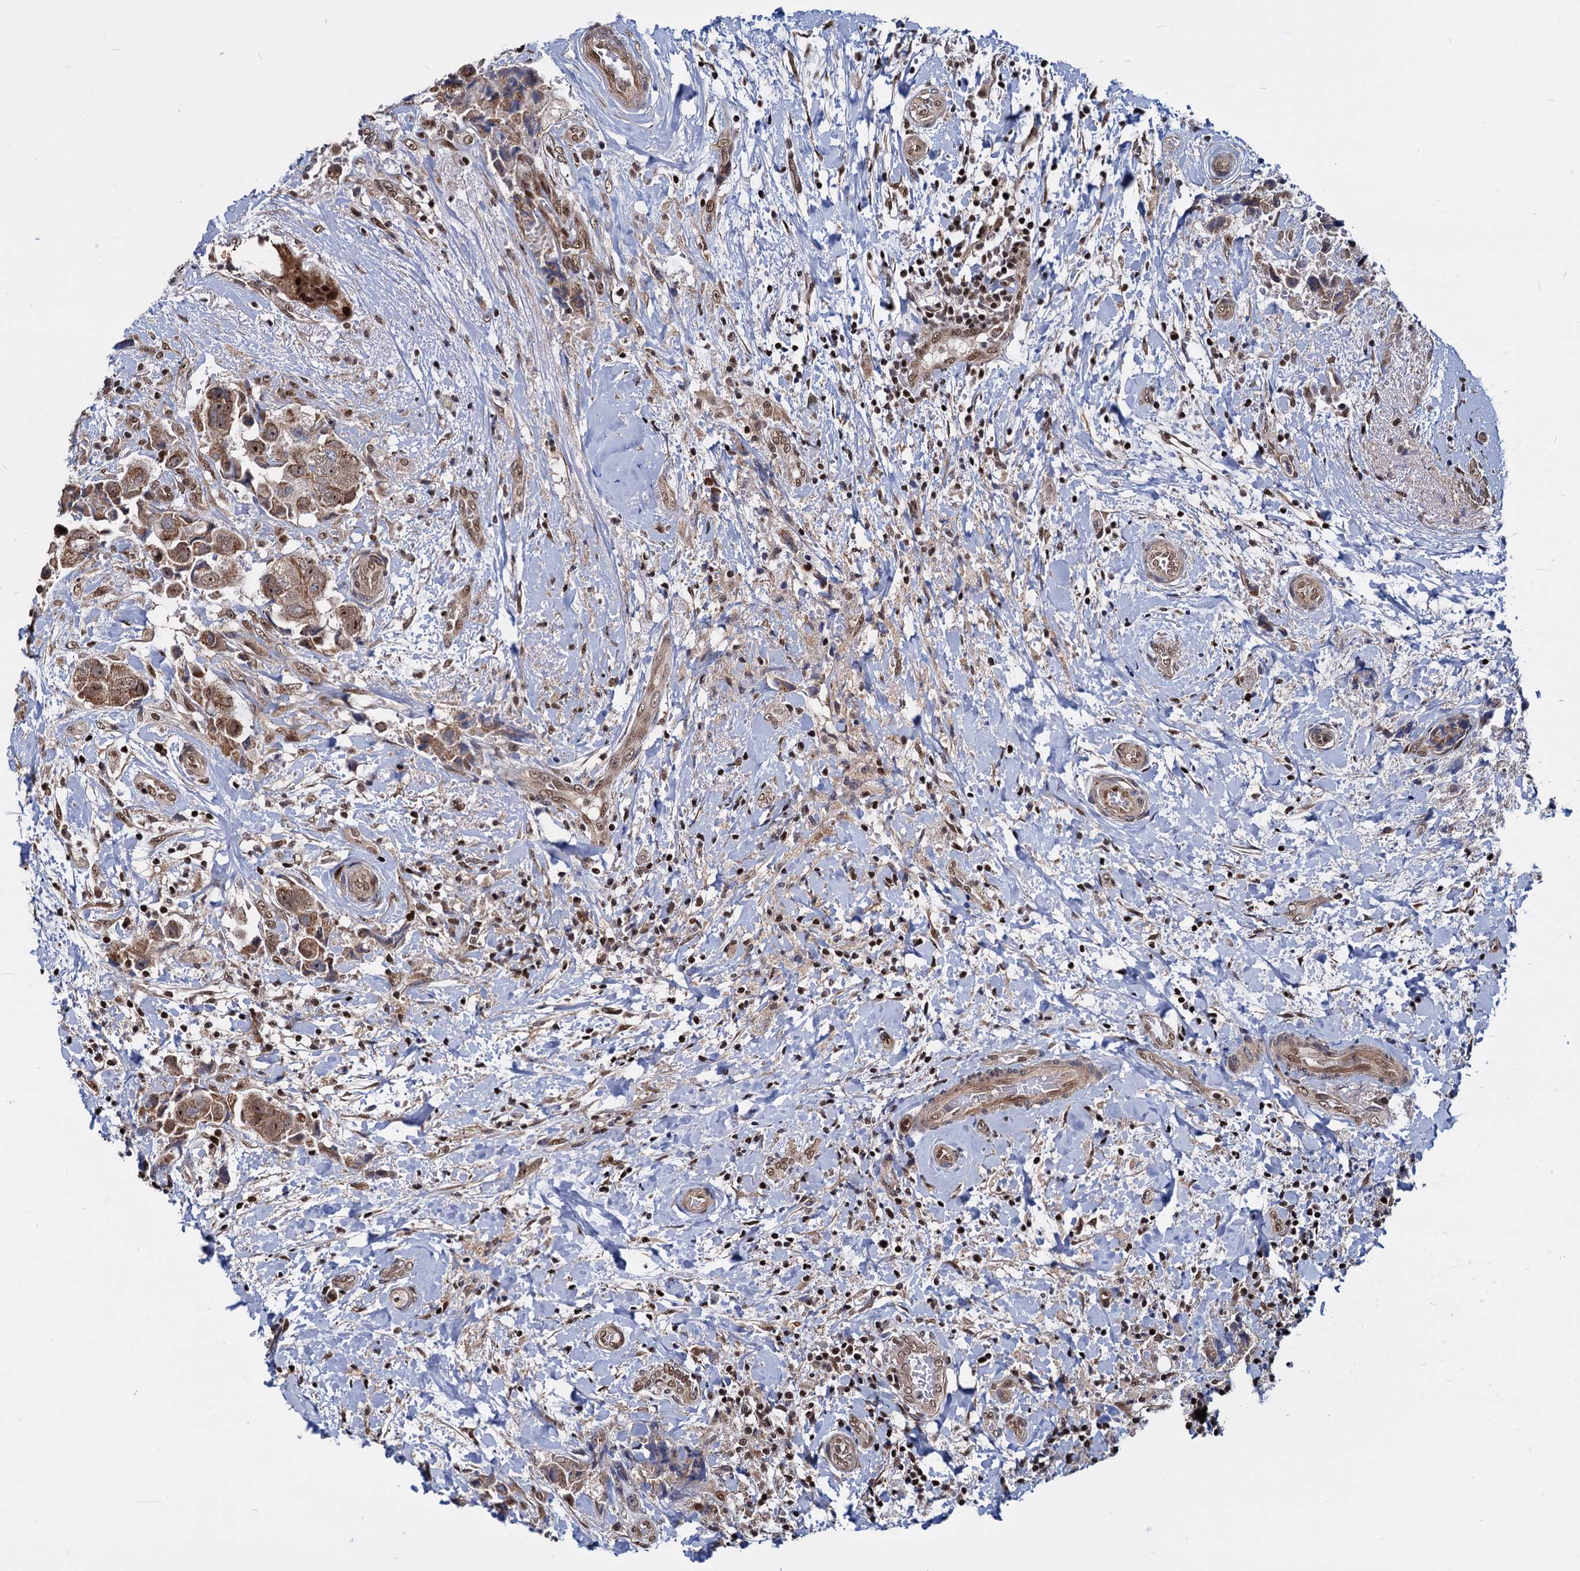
{"staining": {"intensity": "moderate", "quantity": ">75%", "location": "cytoplasmic/membranous,nuclear"}, "tissue": "breast cancer", "cell_type": "Tumor cells", "image_type": "cancer", "snomed": [{"axis": "morphology", "description": "Normal tissue, NOS"}, {"axis": "morphology", "description": "Duct carcinoma"}, {"axis": "topography", "description": "Breast"}], "caption": "Protein staining of breast cancer tissue demonstrates moderate cytoplasmic/membranous and nuclear positivity in approximately >75% of tumor cells.", "gene": "UBLCP1", "patient": {"sex": "female", "age": 62}}